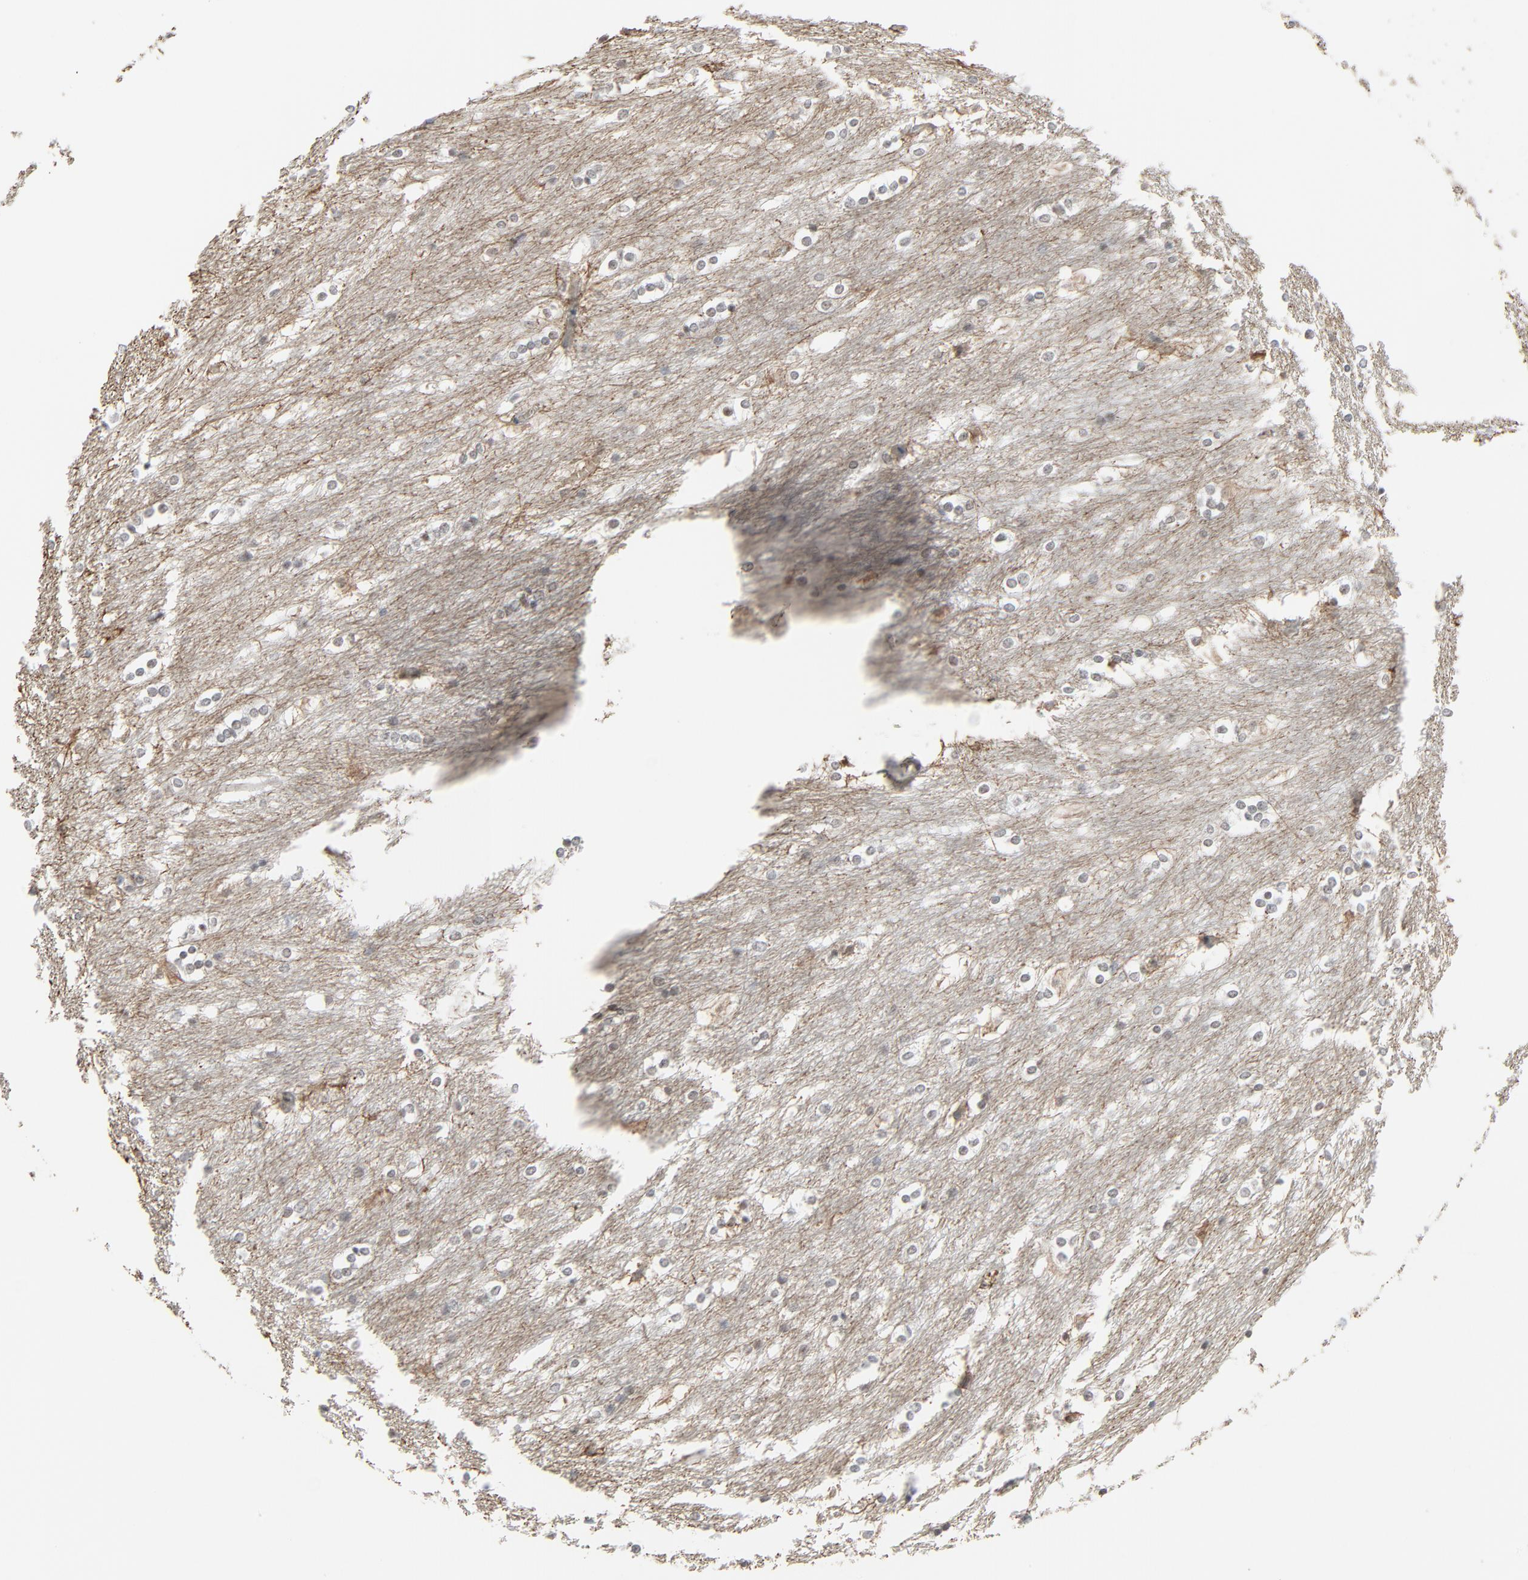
{"staining": {"intensity": "negative", "quantity": "none", "location": "none"}, "tissue": "caudate", "cell_type": "Glial cells", "image_type": "normal", "snomed": [{"axis": "morphology", "description": "Normal tissue, NOS"}, {"axis": "topography", "description": "Lateral ventricle wall"}], "caption": "A histopathology image of caudate stained for a protein reveals no brown staining in glial cells. (Stains: DAB (3,3'-diaminobenzidine) immunohistochemistry (IHC) with hematoxylin counter stain, Microscopy: brightfield microscopy at high magnification).", "gene": "FBXO28", "patient": {"sex": "female", "age": 19}}